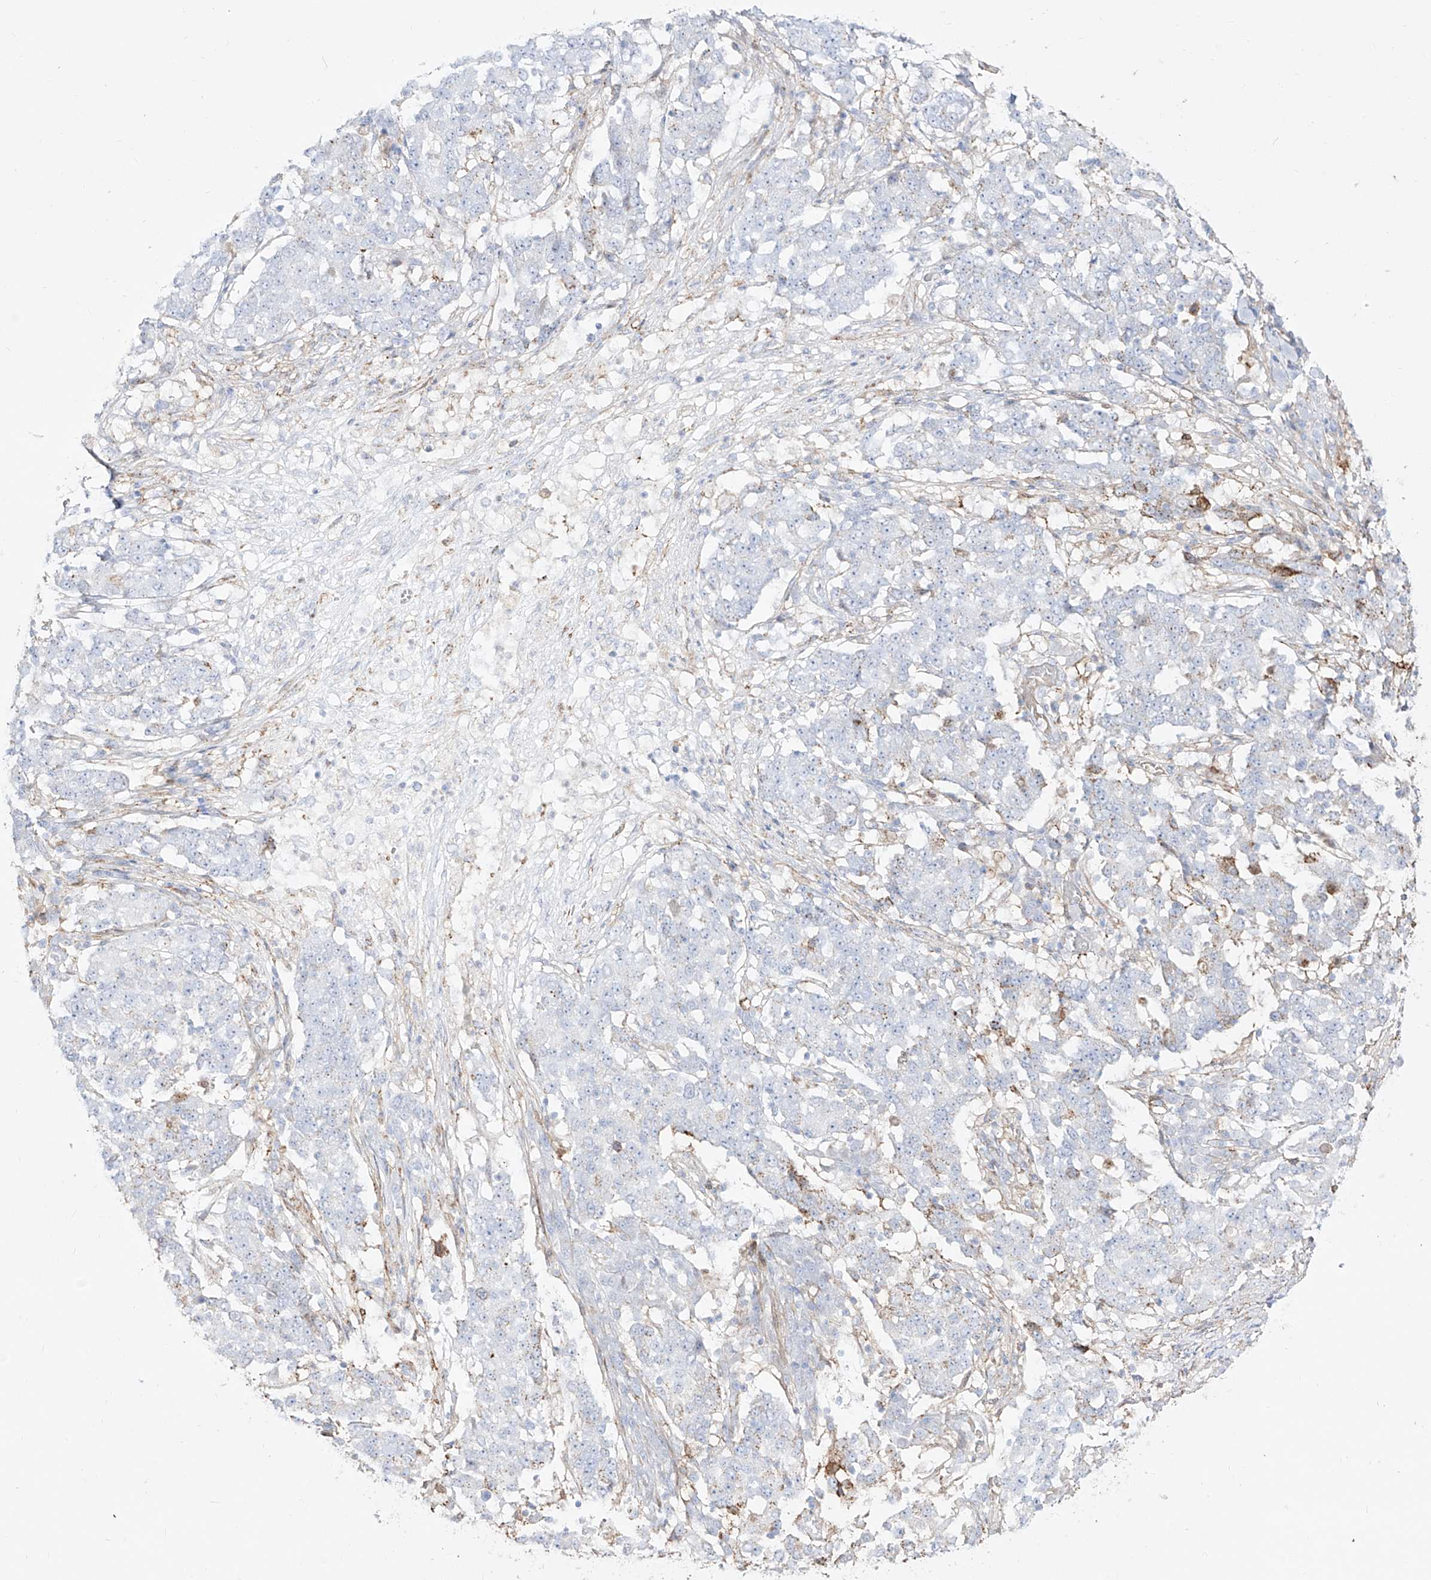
{"staining": {"intensity": "negative", "quantity": "none", "location": "none"}, "tissue": "stomach cancer", "cell_type": "Tumor cells", "image_type": "cancer", "snomed": [{"axis": "morphology", "description": "Adenocarcinoma, NOS"}, {"axis": "topography", "description": "Stomach"}], "caption": "Photomicrograph shows no protein expression in tumor cells of stomach adenocarcinoma tissue.", "gene": "ZGRF1", "patient": {"sex": "male", "age": 59}}